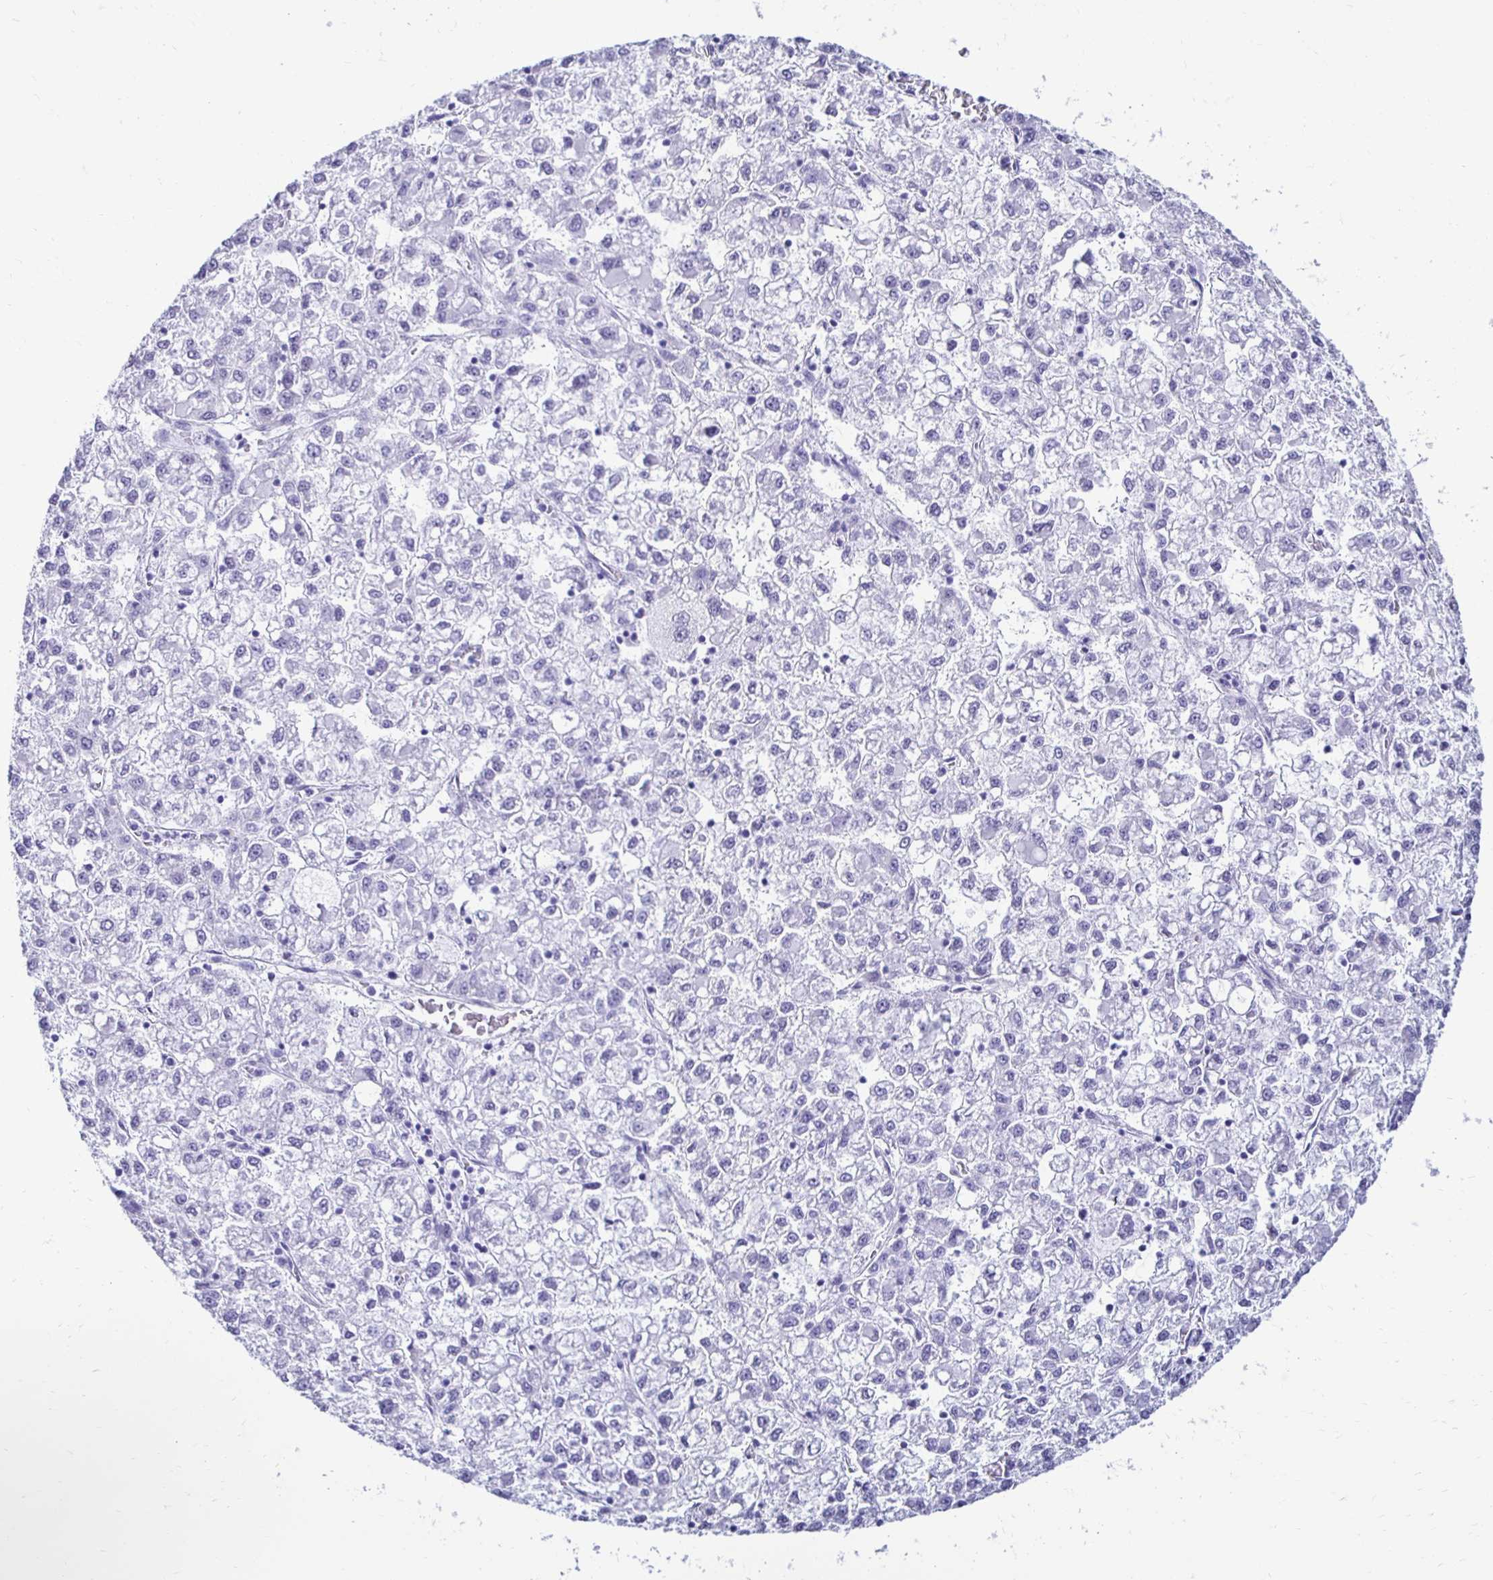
{"staining": {"intensity": "negative", "quantity": "none", "location": "none"}, "tissue": "liver cancer", "cell_type": "Tumor cells", "image_type": "cancer", "snomed": [{"axis": "morphology", "description": "Carcinoma, Hepatocellular, NOS"}, {"axis": "topography", "description": "Liver"}], "caption": "The immunohistochemistry (IHC) micrograph has no significant expression in tumor cells of liver cancer tissue. Nuclei are stained in blue.", "gene": "CST5", "patient": {"sex": "male", "age": 40}}